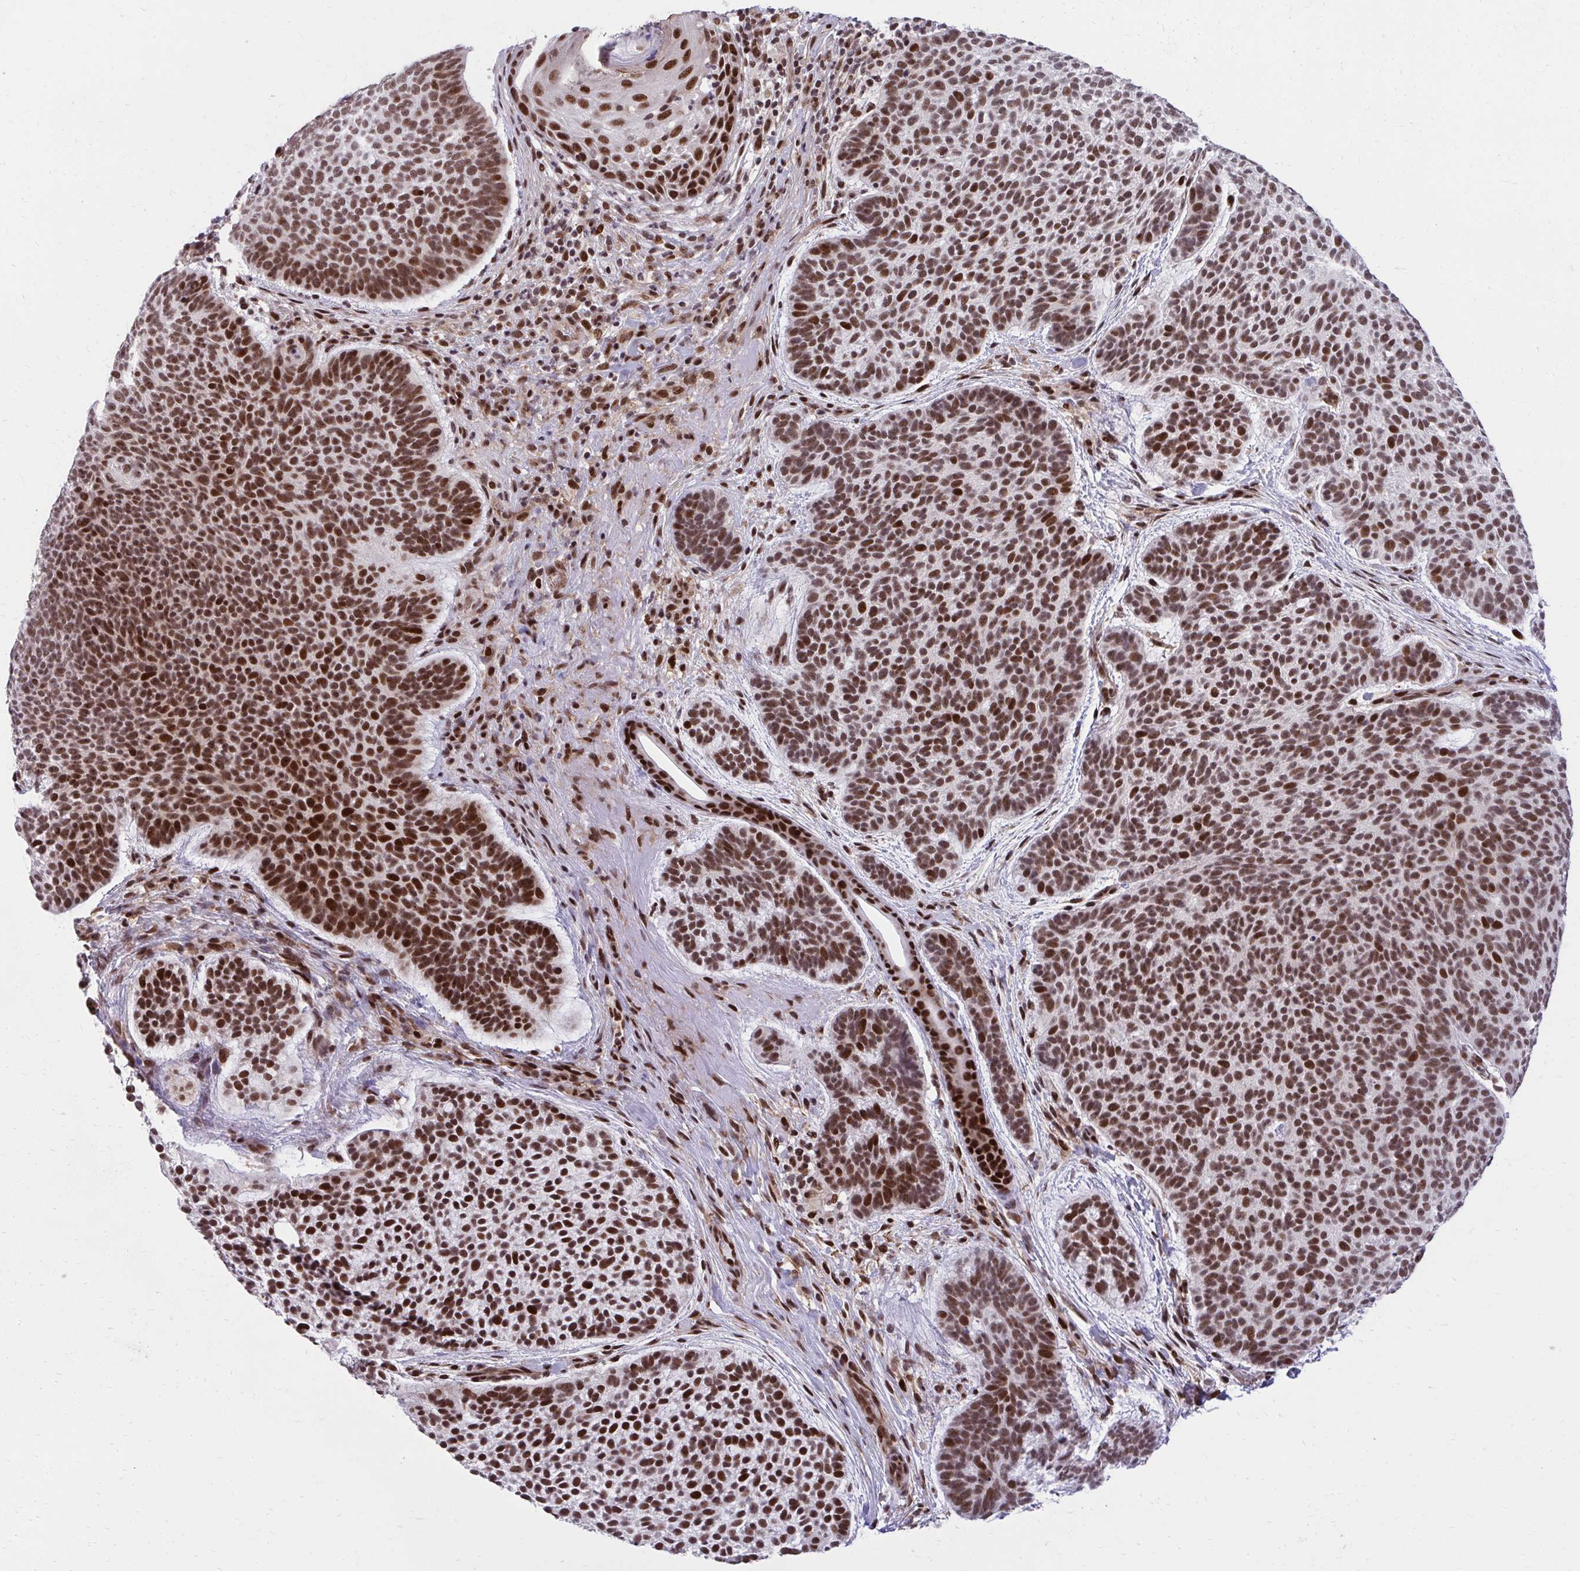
{"staining": {"intensity": "strong", "quantity": ">75%", "location": "nuclear"}, "tissue": "skin cancer", "cell_type": "Tumor cells", "image_type": "cancer", "snomed": [{"axis": "morphology", "description": "Basal cell carcinoma"}, {"axis": "topography", "description": "Skin"}, {"axis": "topography", "description": "Skin of face"}], "caption": "Approximately >75% of tumor cells in basal cell carcinoma (skin) show strong nuclear protein expression as visualized by brown immunohistochemical staining.", "gene": "HOXA4", "patient": {"sex": "male", "age": 73}}